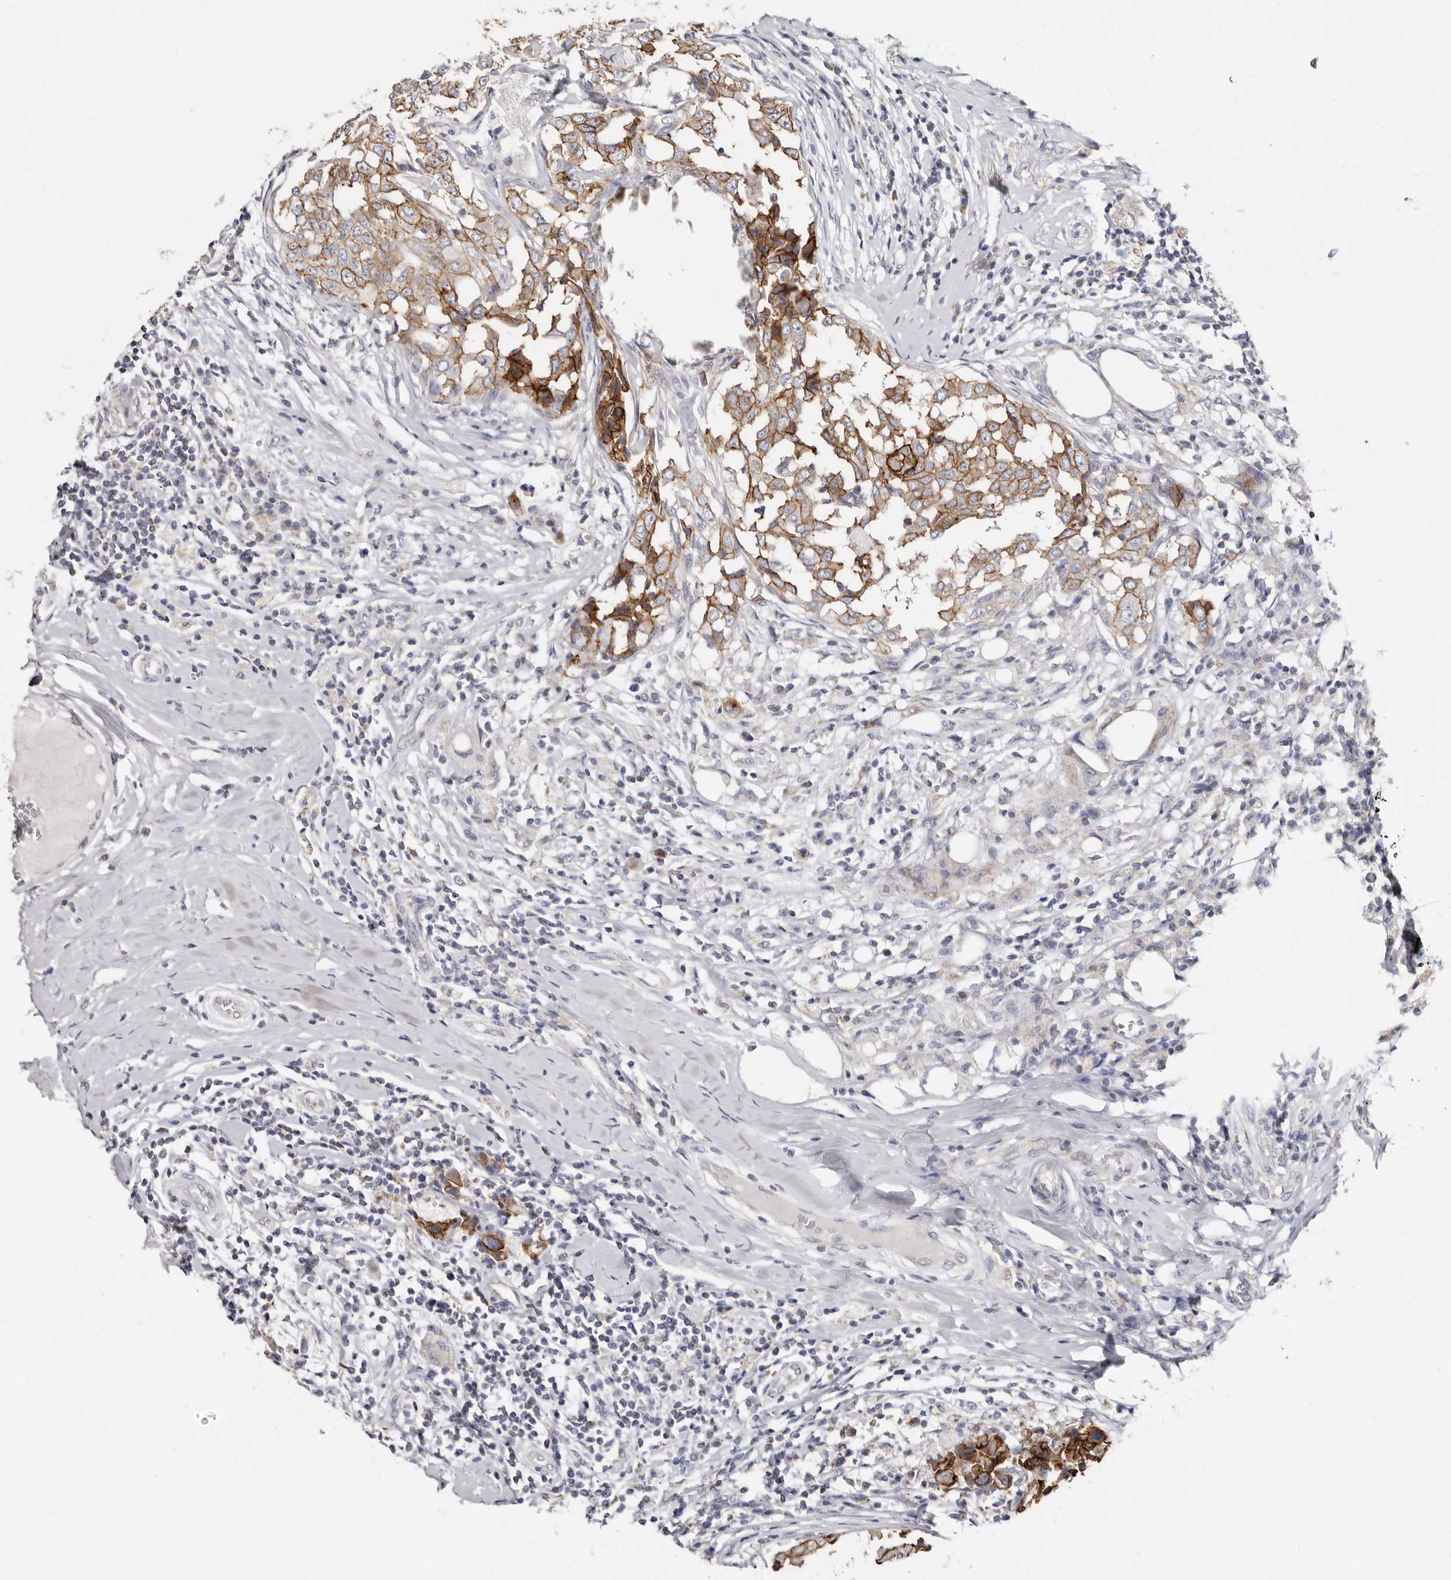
{"staining": {"intensity": "strong", "quantity": ">75%", "location": "cytoplasmic/membranous"}, "tissue": "breast cancer", "cell_type": "Tumor cells", "image_type": "cancer", "snomed": [{"axis": "morphology", "description": "Duct carcinoma"}, {"axis": "topography", "description": "Breast"}], "caption": "DAB (3,3'-diaminobenzidine) immunohistochemical staining of intraductal carcinoma (breast) reveals strong cytoplasmic/membranous protein staining in about >75% of tumor cells. (DAB IHC with brightfield microscopy, high magnification).", "gene": "RSPO2", "patient": {"sex": "female", "age": 27}}